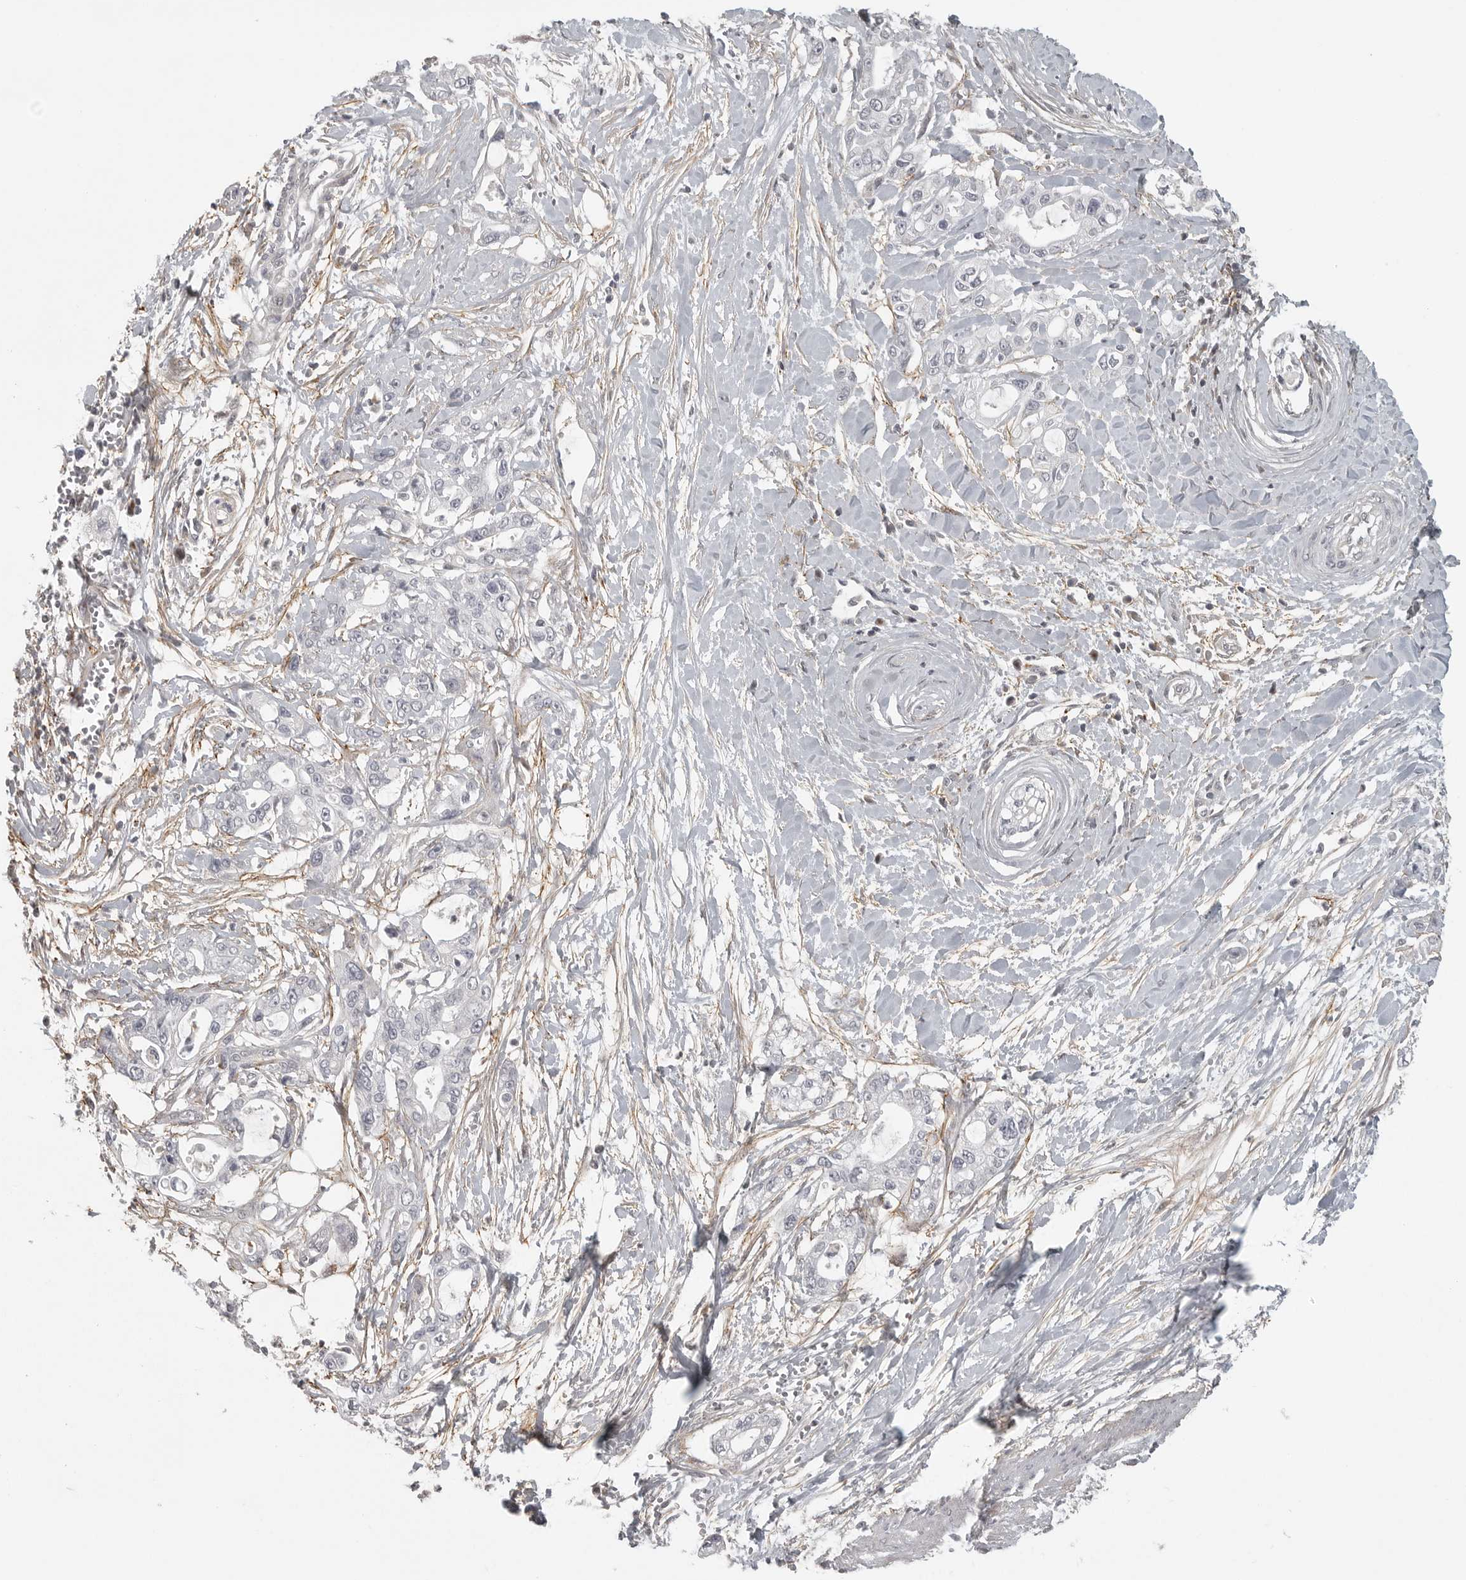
{"staining": {"intensity": "negative", "quantity": "none", "location": "none"}, "tissue": "pancreatic cancer", "cell_type": "Tumor cells", "image_type": "cancer", "snomed": [{"axis": "morphology", "description": "Adenocarcinoma, NOS"}, {"axis": "topography", "description": "Pancreas"}], "caption": "This photomicrograph is of adenocarcinoma (pancreatic) stained with immunohistochemistry (IHC) to label a protein in brown with the nuclei are counter-stained blue. There is no staining in tumor cells.", "gene": "UROD", "patient": {"sex": "male", "age": 68}}